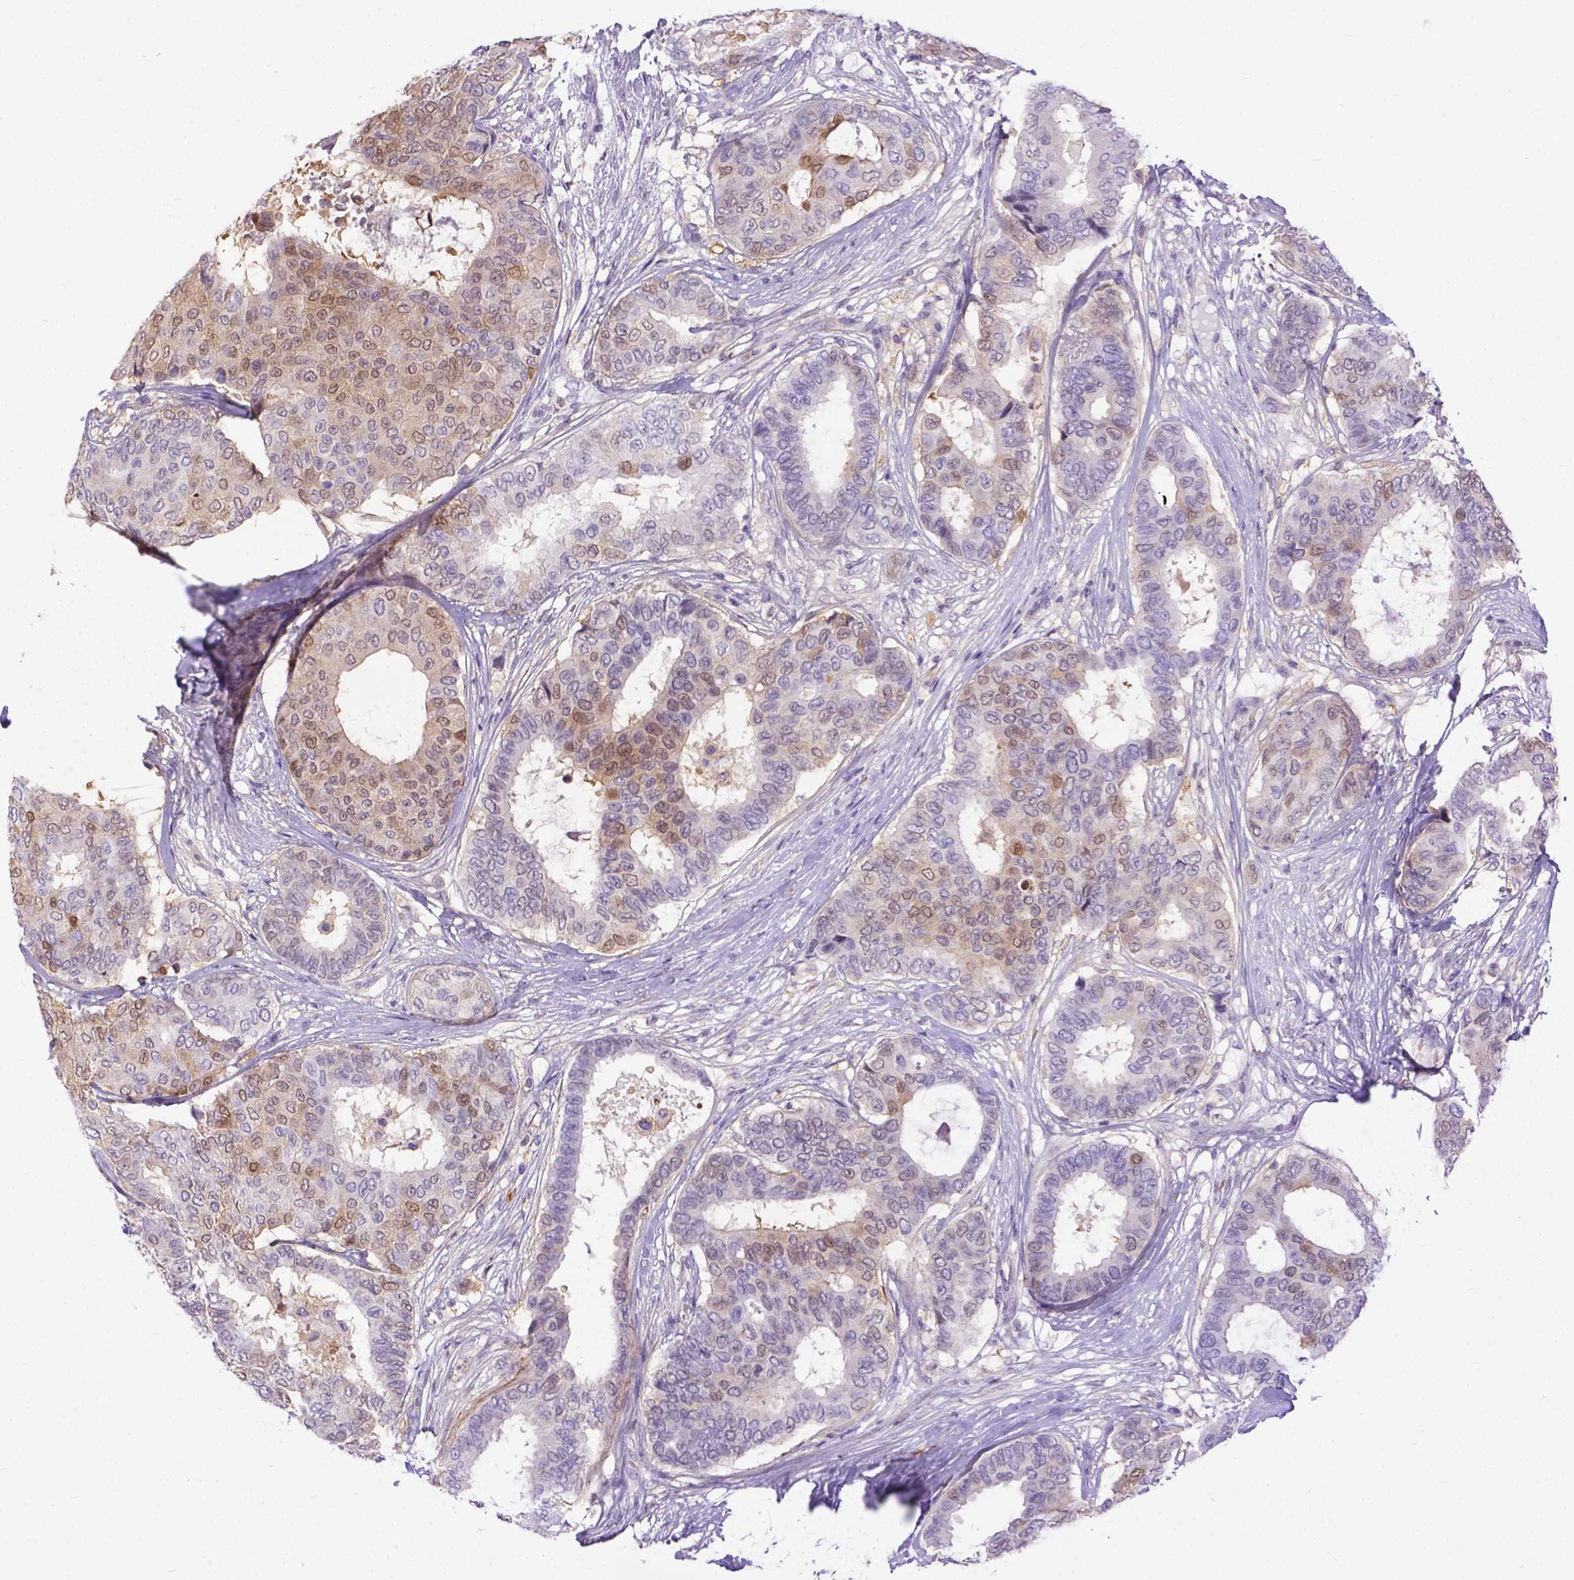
{"staining": {"intensity": "weak", "quantity": "25%-75%", "location": "cytoplasmic/membranous,nuclear"}, "tissue": "breast cancer", "cell_type": "Tumor cells", "image_type": "cancer", "snomed": [{"axis": "morphology", "description": "Duct carcinoma"}, {"axis": "topography", "description": "Breast"}], "caption": "Invasive ductal carcinoma (breast) was stained to show a protein in brown. There is low levels of weak cytoplasmic/membranous and nuclear positivity in about 25%-75% of tumor cells.", "gene": "TMEM169", "patient": {"sex": "female", "age": 75}}